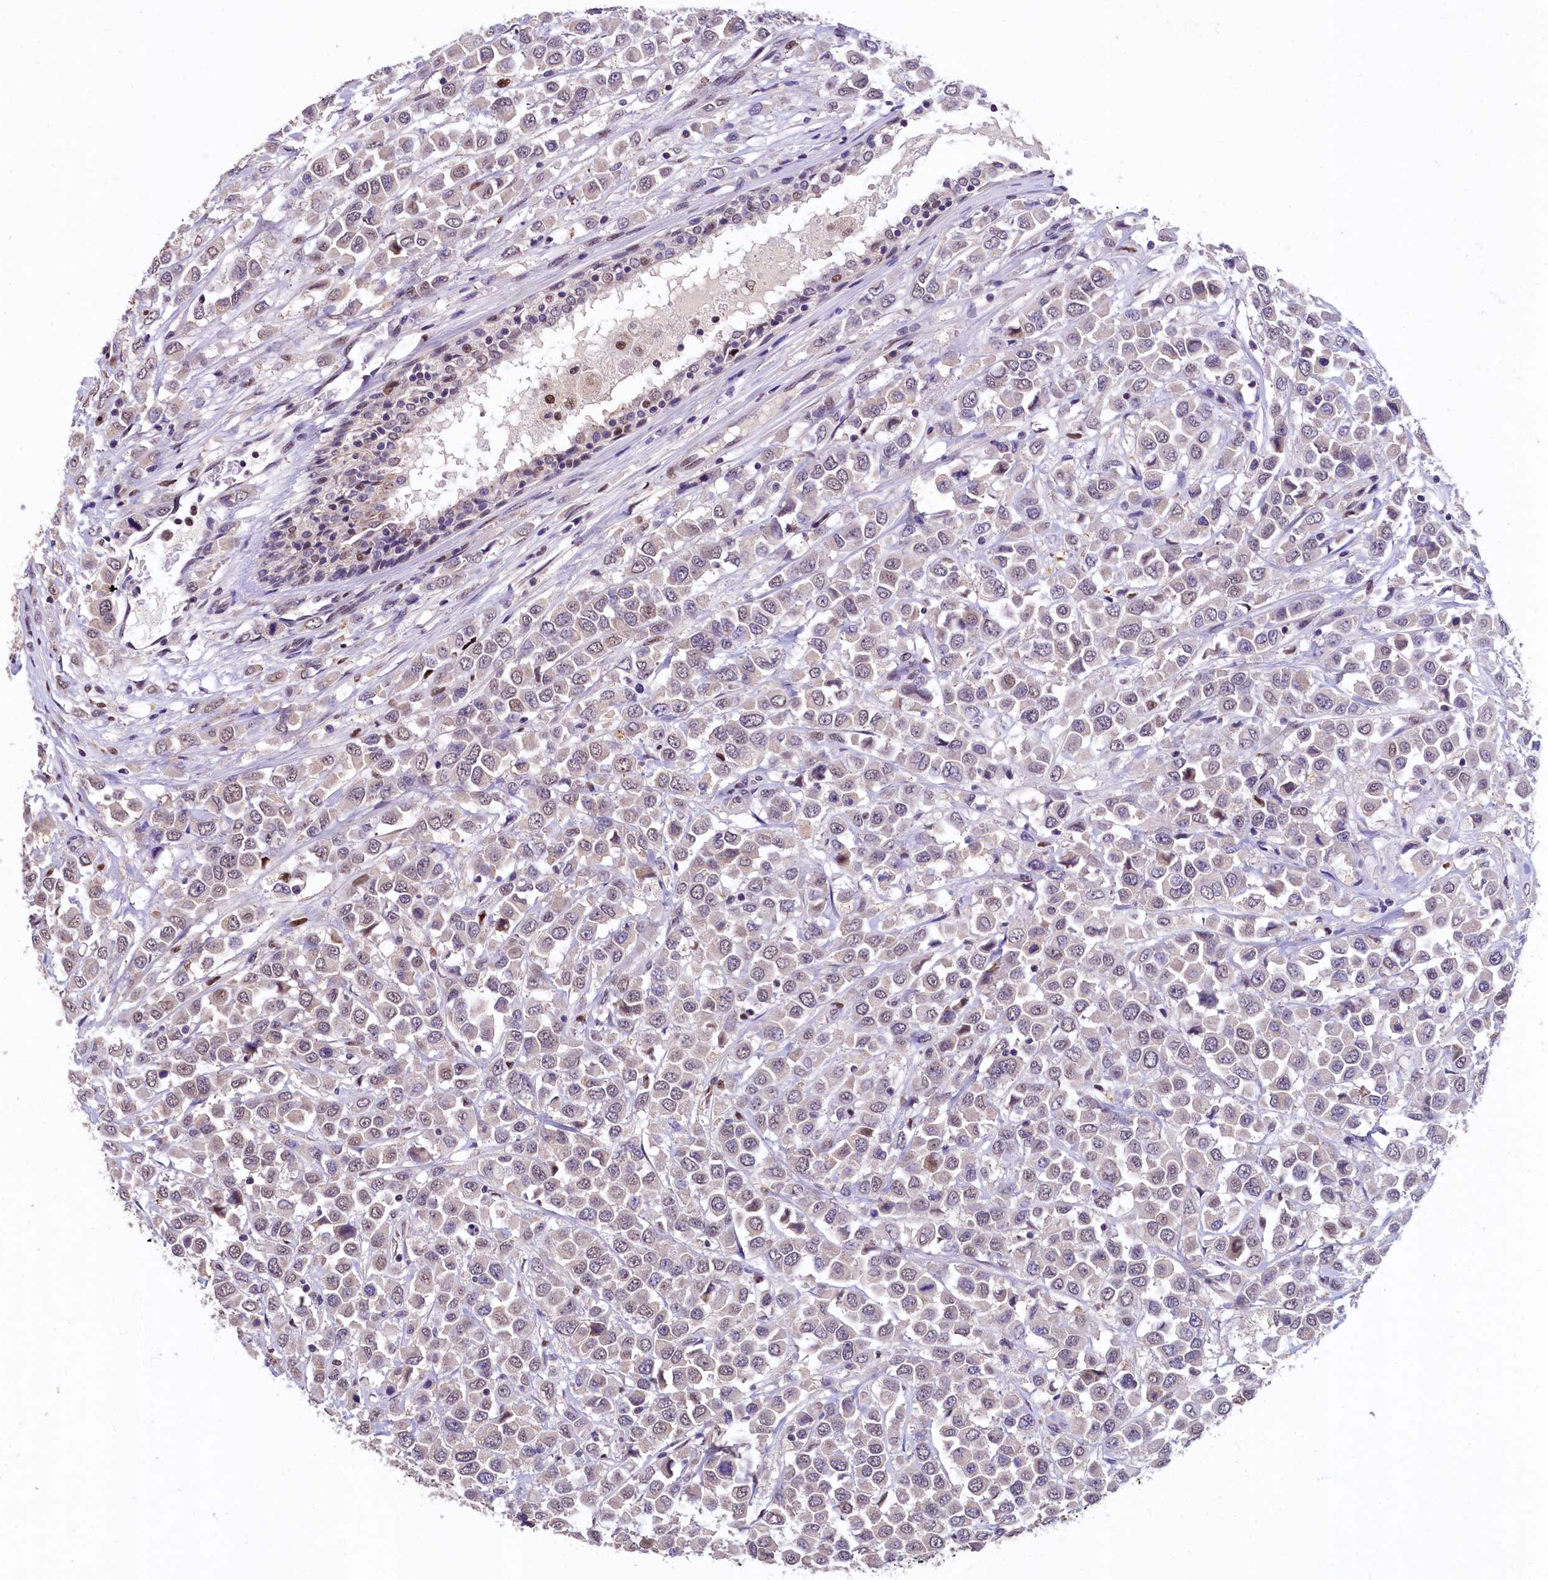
{"staining": {"intensity": "weak", "quantity": "<25%", "location": "nuclear"}, "tissue": "breast cancer", "cell_type": "Tumor cells", "image_type": "cancer", "snomed": [{"axis": "morphology", "description": "Duct carcinoma"}, {"axis": "topography", "description": "Breast"}], "caption": "Breast cancer was stained to show a protein in brown. There is no significant expression in tumor cells.", "gene": "HECTD4", "patient": {"sex": "female", "age": 61}}